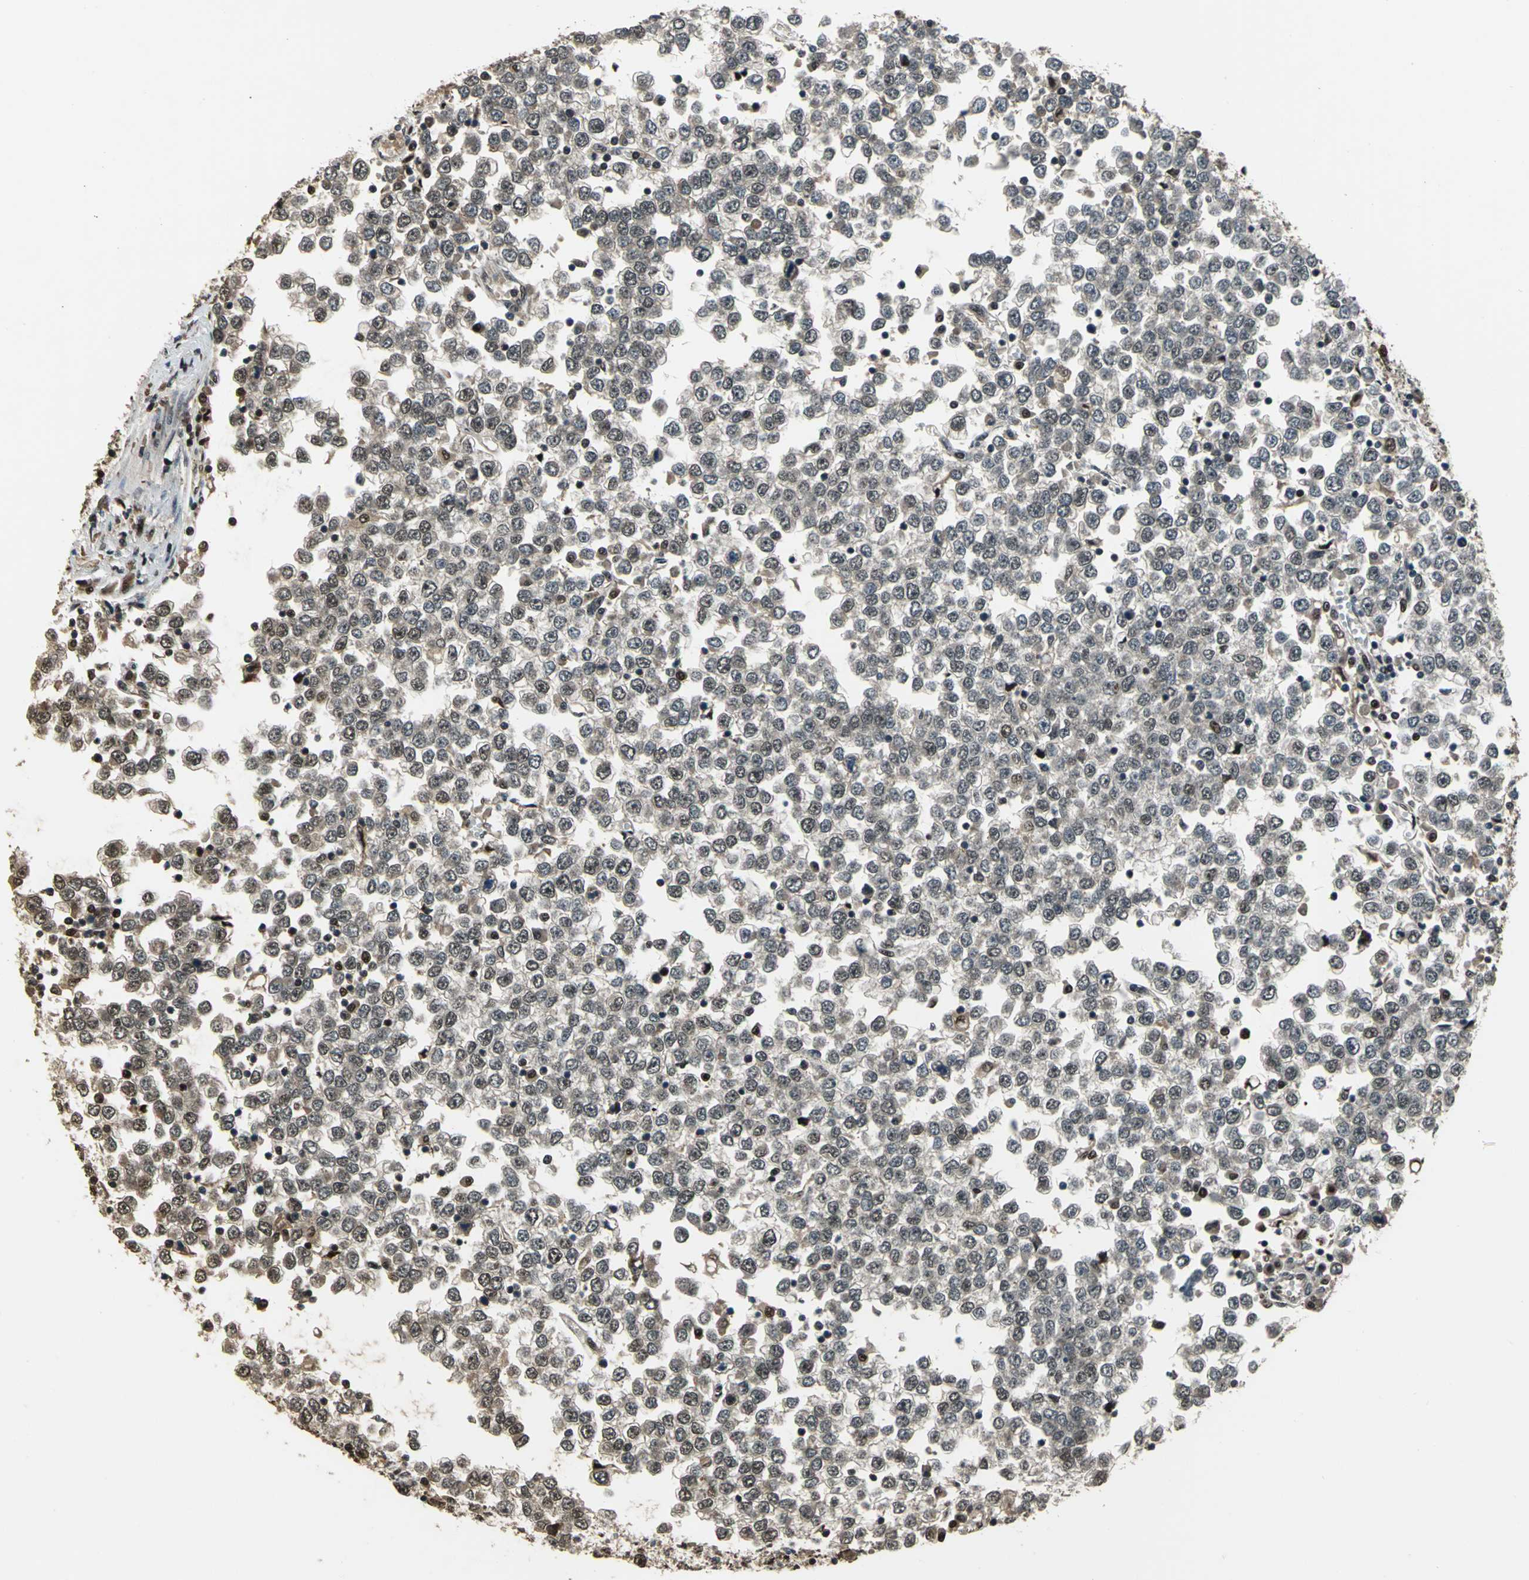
{"staining": {"intensity": "moderate", "quantity": ">75%", "location": "nuclear"}, "tissue": "testis cancer", "cell_type": "Tumor cells", "image_type": "cancer", "snomed": [{"axis": "morphology", "description": "Seminoma, NOS"}, {"axis": "topography", "description": "Testis"}], "caption": "A brown stain highlights moderate nuclear positivity of a protein in testis seminoma tumor cells.", "gene": "MIS18BP1", "patient": {"sex": "male", "age": 65}}